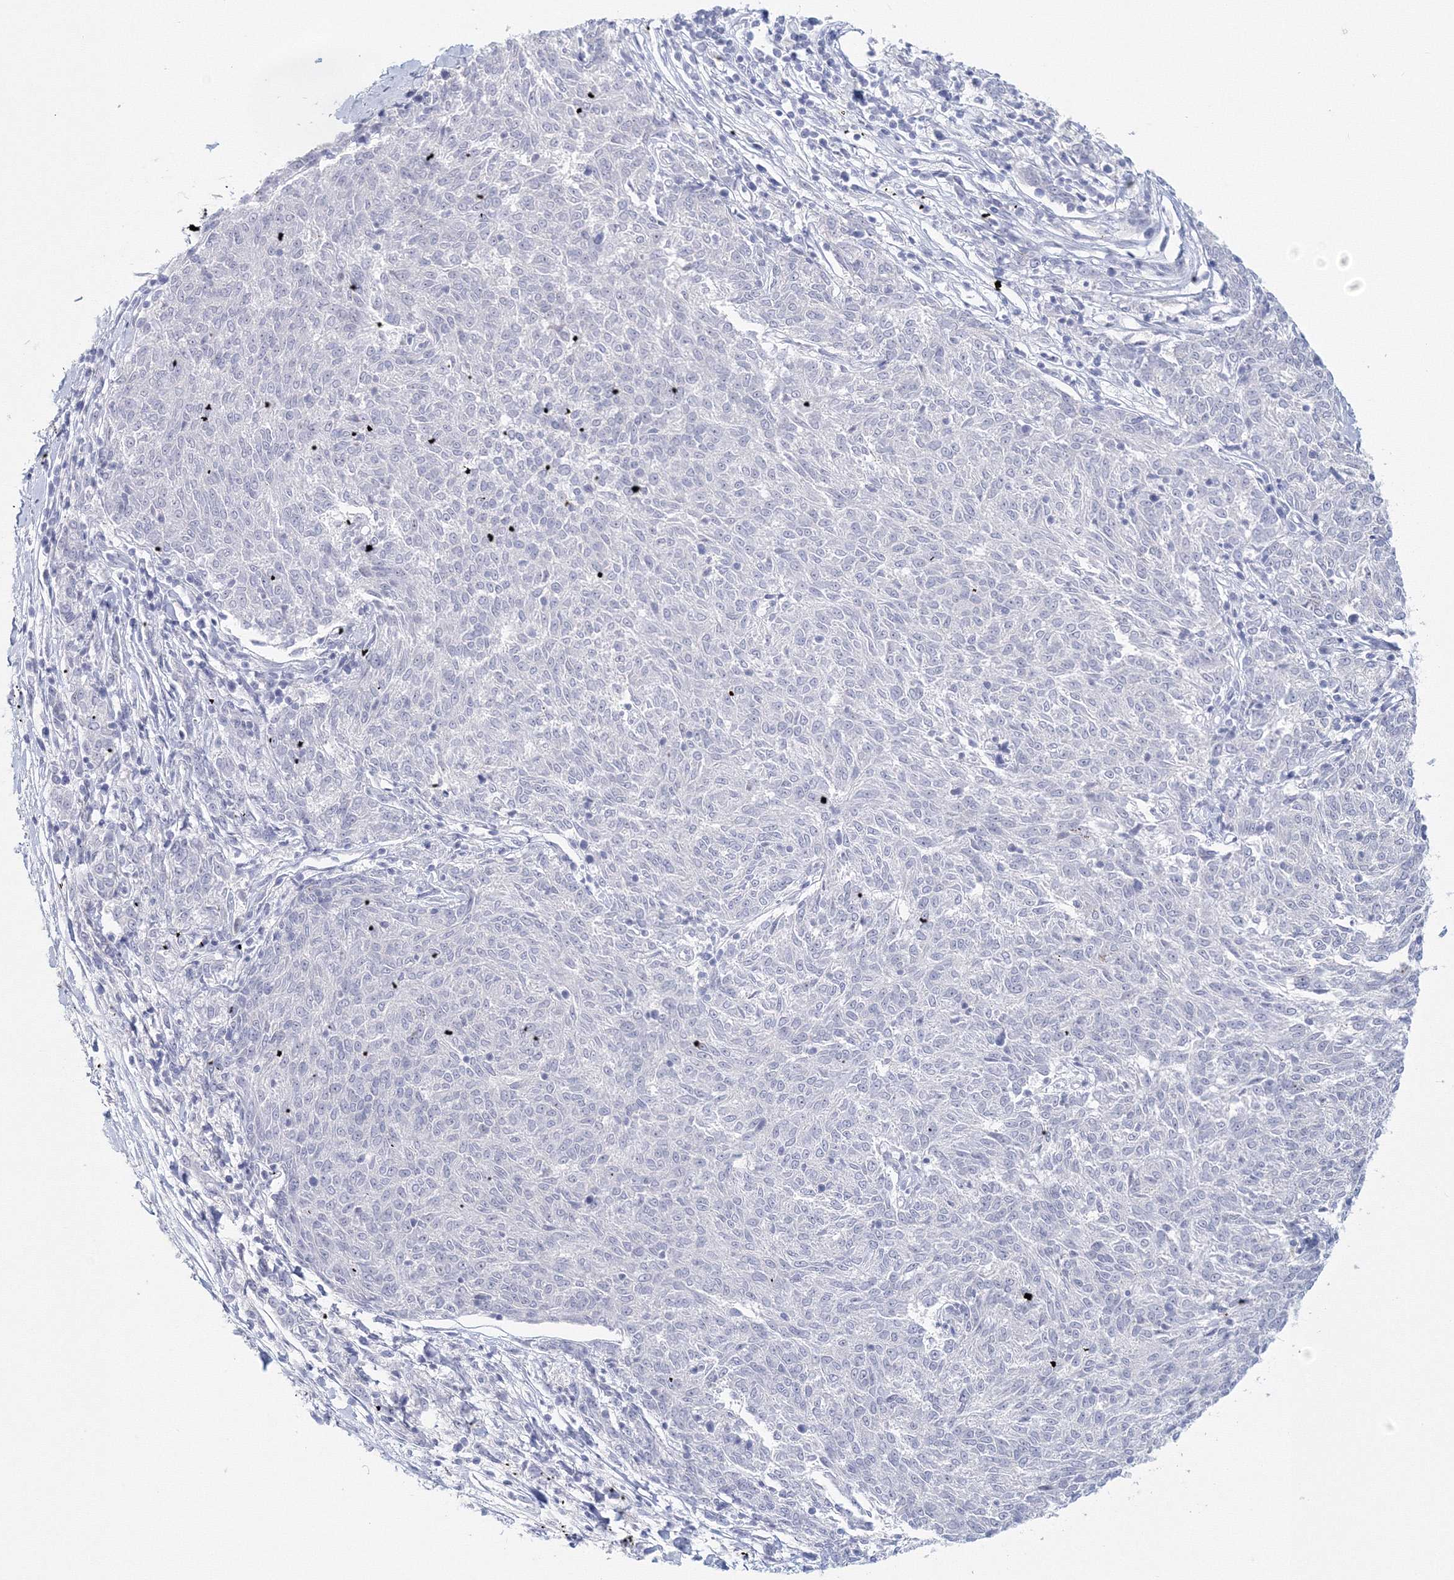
{"staining": {"intensity": "negative", "quantity": "none", "location": "none"}, "tissue": "melanoma", "cell_type": "Tumor cells", "image_type": "cancer", "snomed": [{"axis": "morphology", "description": "Malignant melanoma, NOS"}, {"axis": "topography", "description": "Skin"}], "caption": "DAB immunohistochemical staining of malignant melanoma shows no significant staining in tumor cells. (DAB immunohistochemistry, high magnification).", "gene": "VSIG1", "patient": {"sex": "female", "age": 72}}